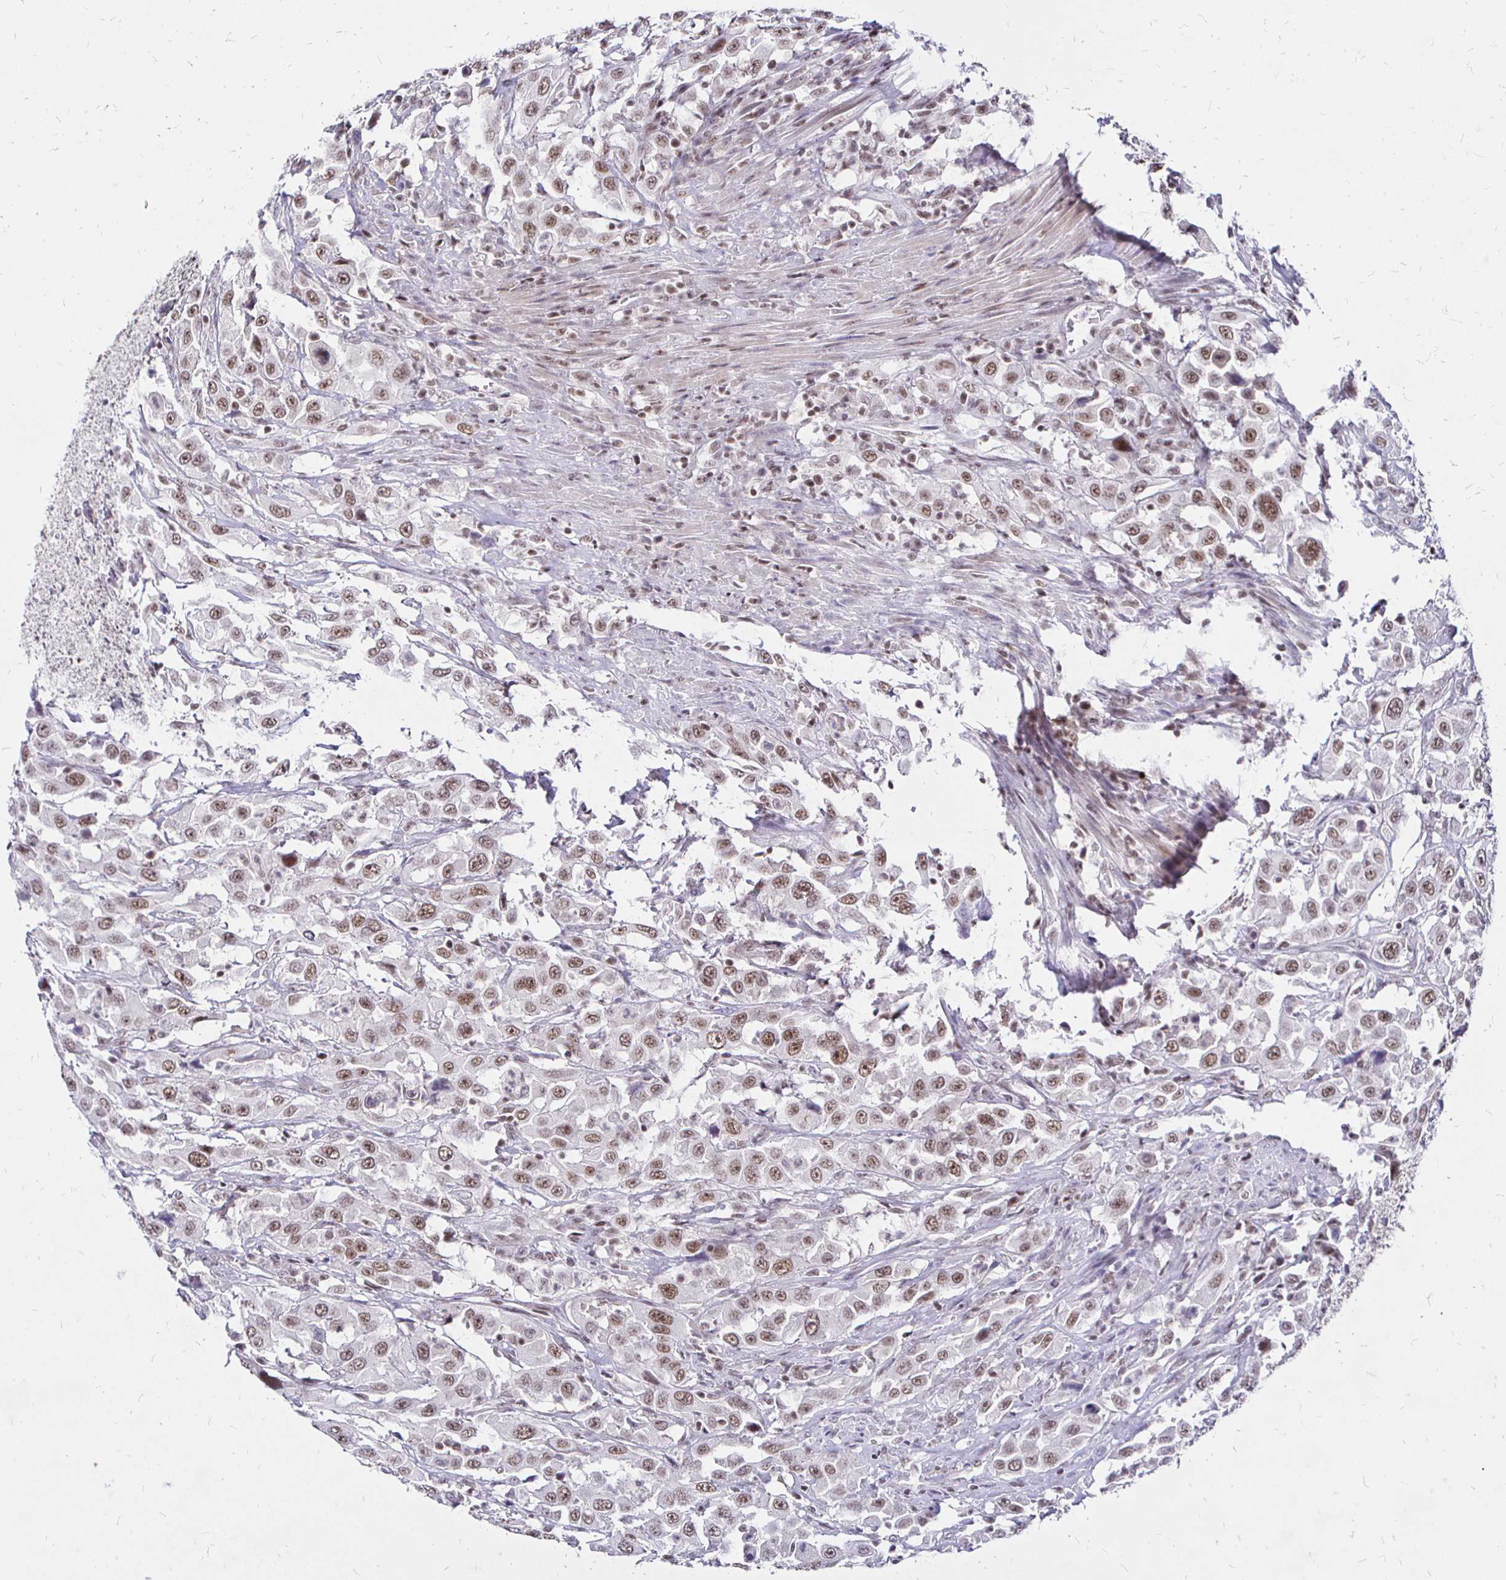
{"staining": {"intensity": "moderate", "quantity": ">75%", "location": "nuclear"}, "tissue": "urothelial cancer", "cell_type": "Tumor cells", "image_type": "cancer", "snomed": [{"axis": "morphology", "description": "Urothelial carcinoma, High grade"}, {"axis": "topography", "description": "Urinary bladder"}], "caption": "Urothelial carcinoma (high-grade) was stained to show a protein in brown. There is medium levels of moderate nuclear positivity in approximately >75% of tumor cells.", "gene": "SIN3A", "patient": {"sex": "male", "age": 61}}